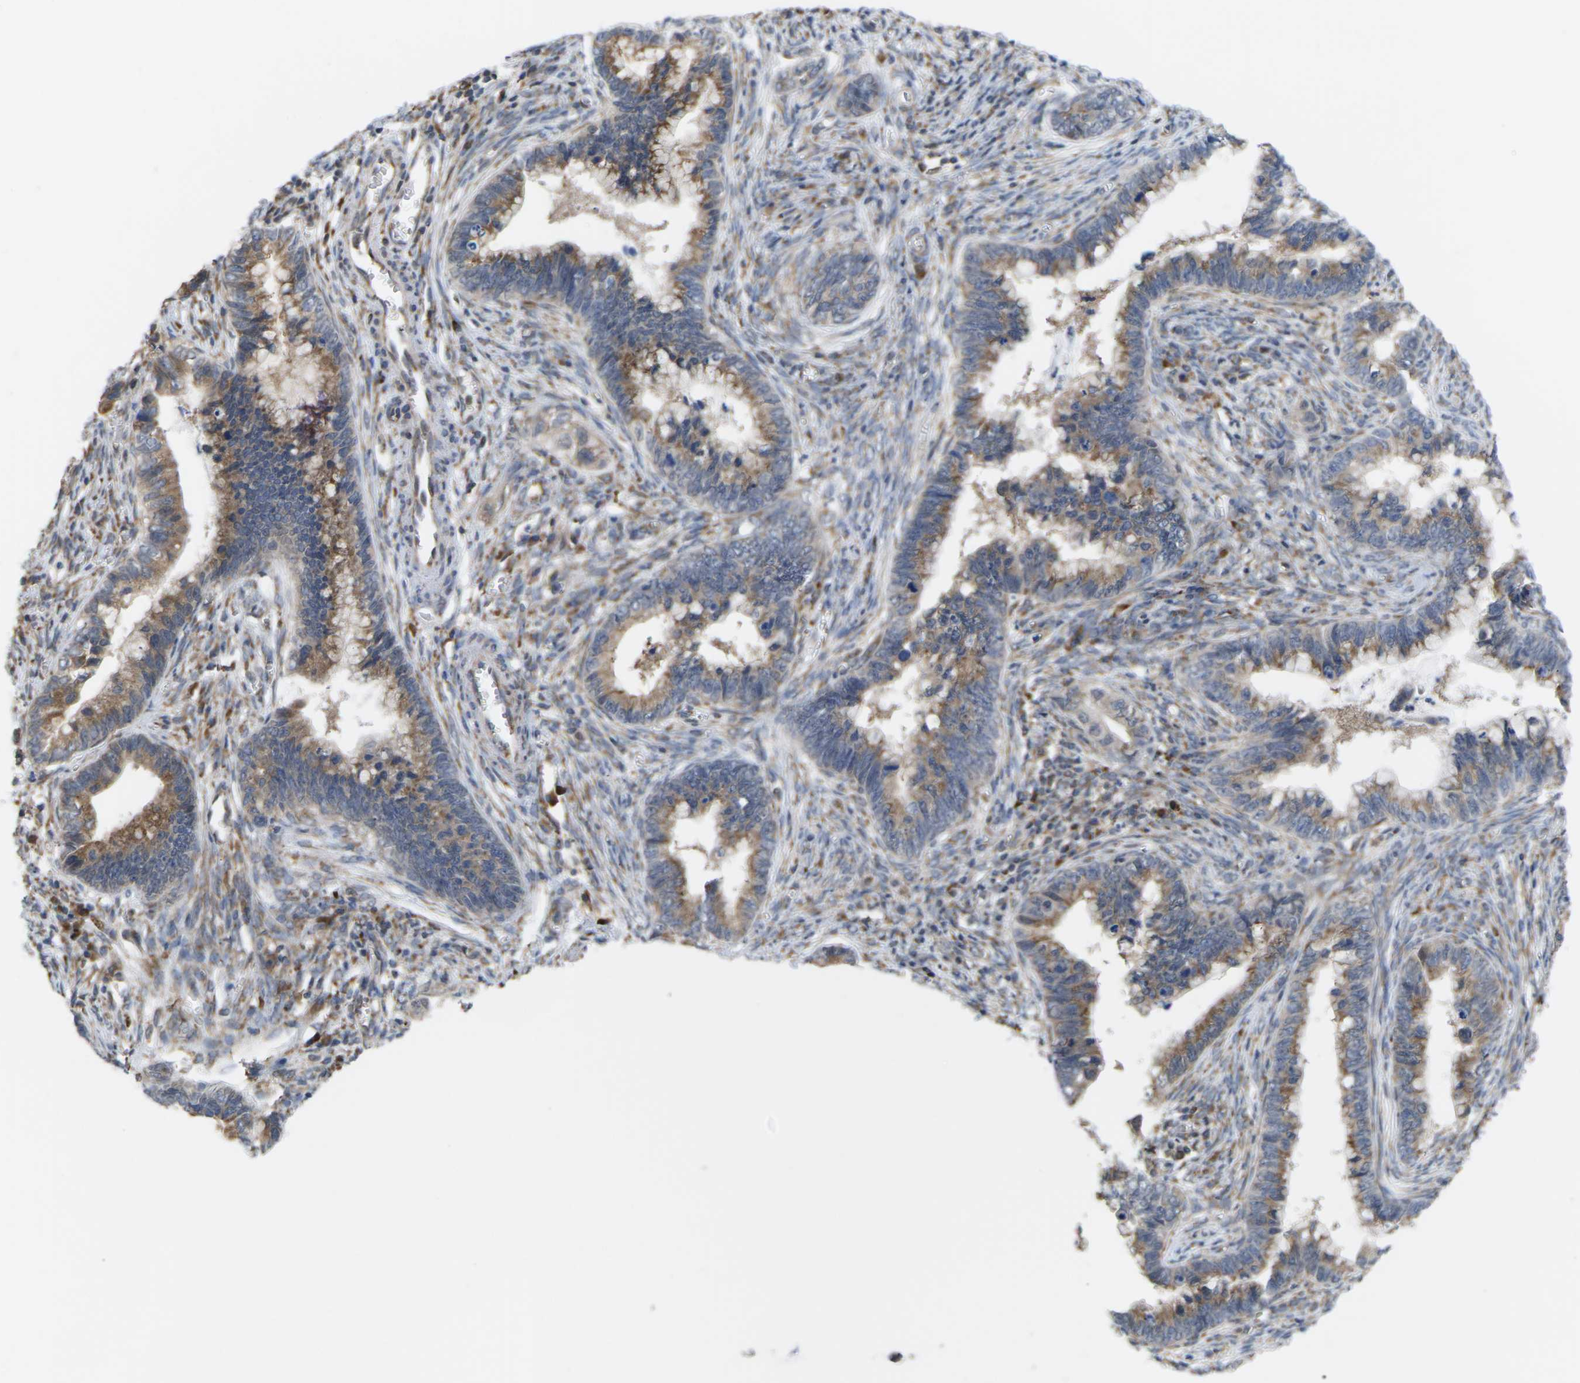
{"staining": {"intensity": "moderate", "quantity": ">75%", "location": "cytoplasmic/membranous"}, "tissue": "cervical cancer", "cell_type": "Tumor cells", "image_type": "cancer", "snomed": [{"axis": "morphology", "description": "Adenocarcinoma, NOS"}, {"axis": "topography", "description": "Cervix"}], "caption": "Protein staining demonstrates moderate cytoplasmic/membranous expression in approximately >75% of tumor cells in cervical adenocarcinoma.", "gene": "PDZK1IP1", "patient": {"sex": "female", "age": 44}}